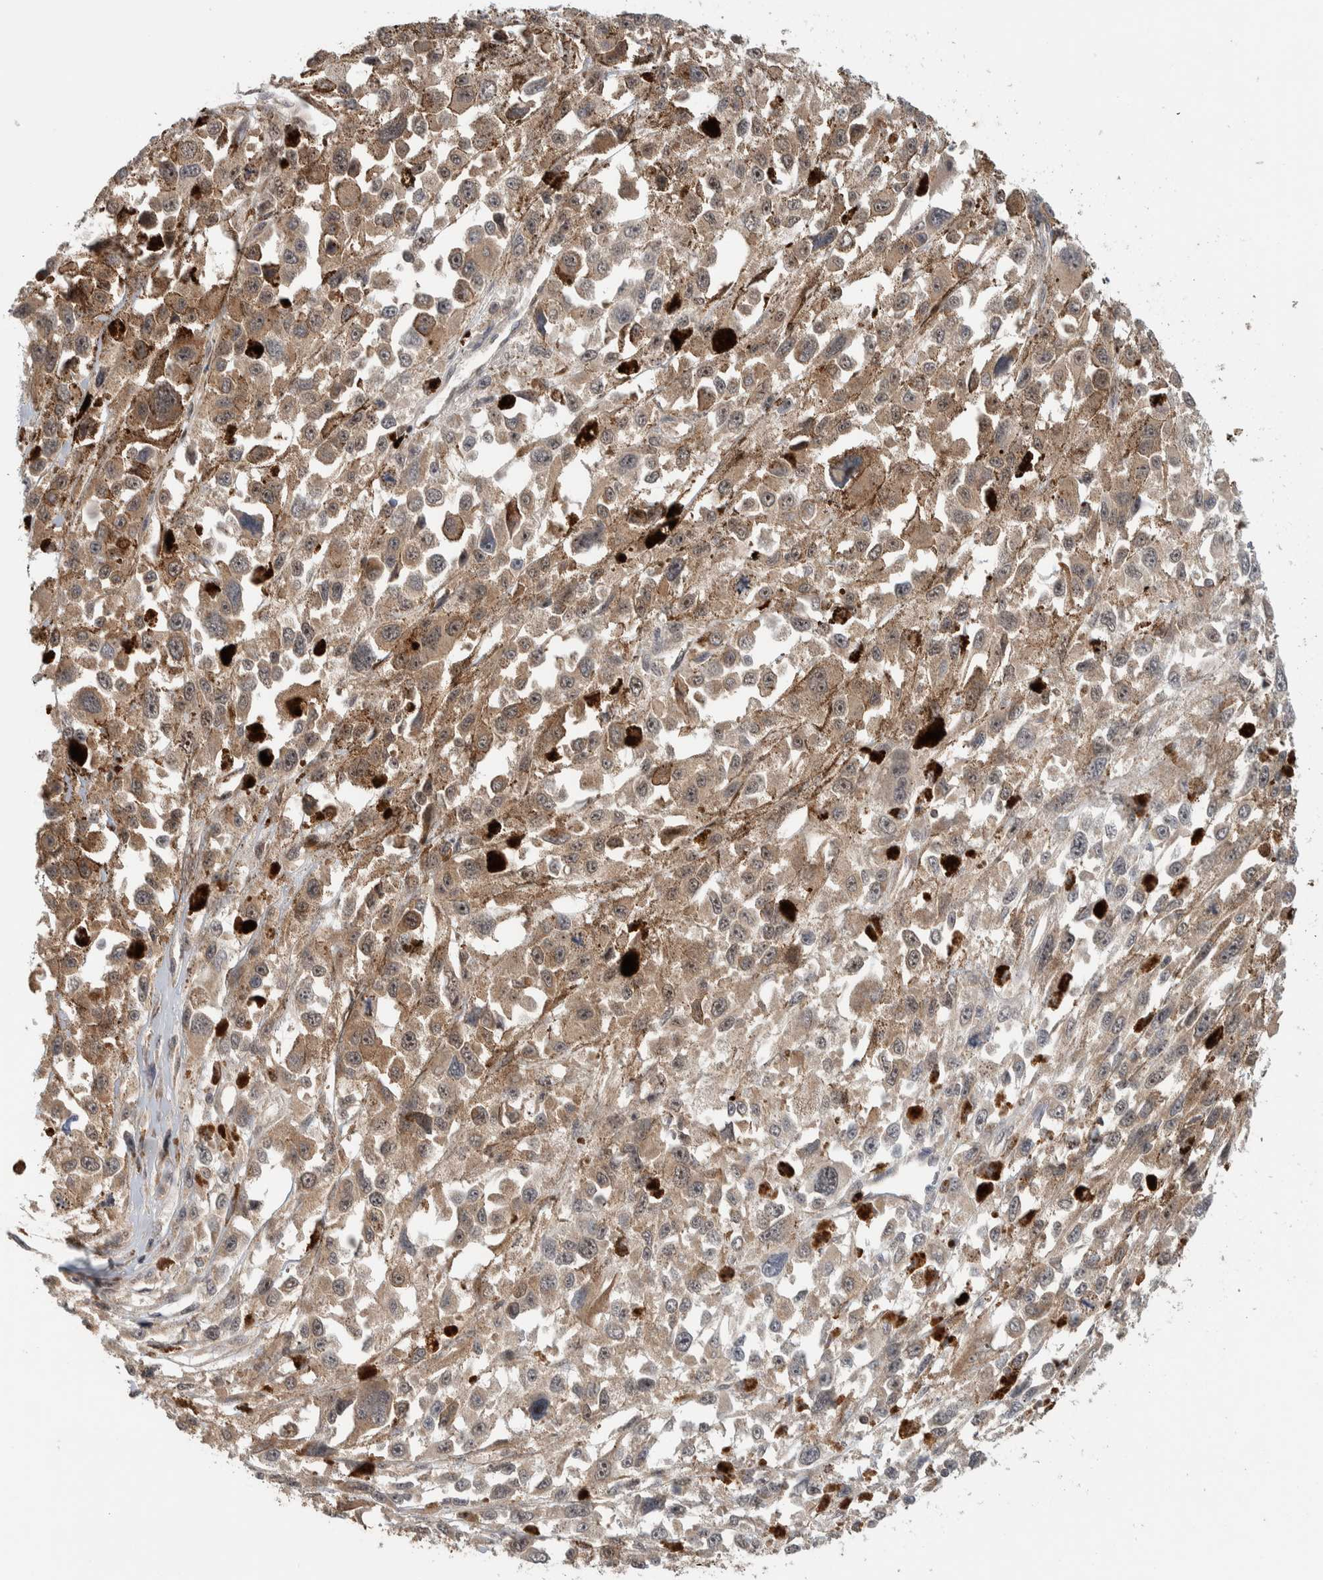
{"staining": {"intensity": "weak", "quantity": ">75%", "location": "cytoplasmic/membranous"}, "tissue": "melanoma", "cell_type": "Tumor cells", "image_type": "cancer", "snomed": [{"axis": "morphology", "description": "Malignant melanoma, Metastatic site"}, {"axis": "topography", "description": "Lymph node"}], "caption": "Approximately >75% of tumor cells in malignant melanoma (metastatic site) reveal weak cytoplasmic/membranous protein positivity as visualized by brown immunohistochemical staining.", "gene": "VPS53", "patient": {"sex": "male", "age": 59}}